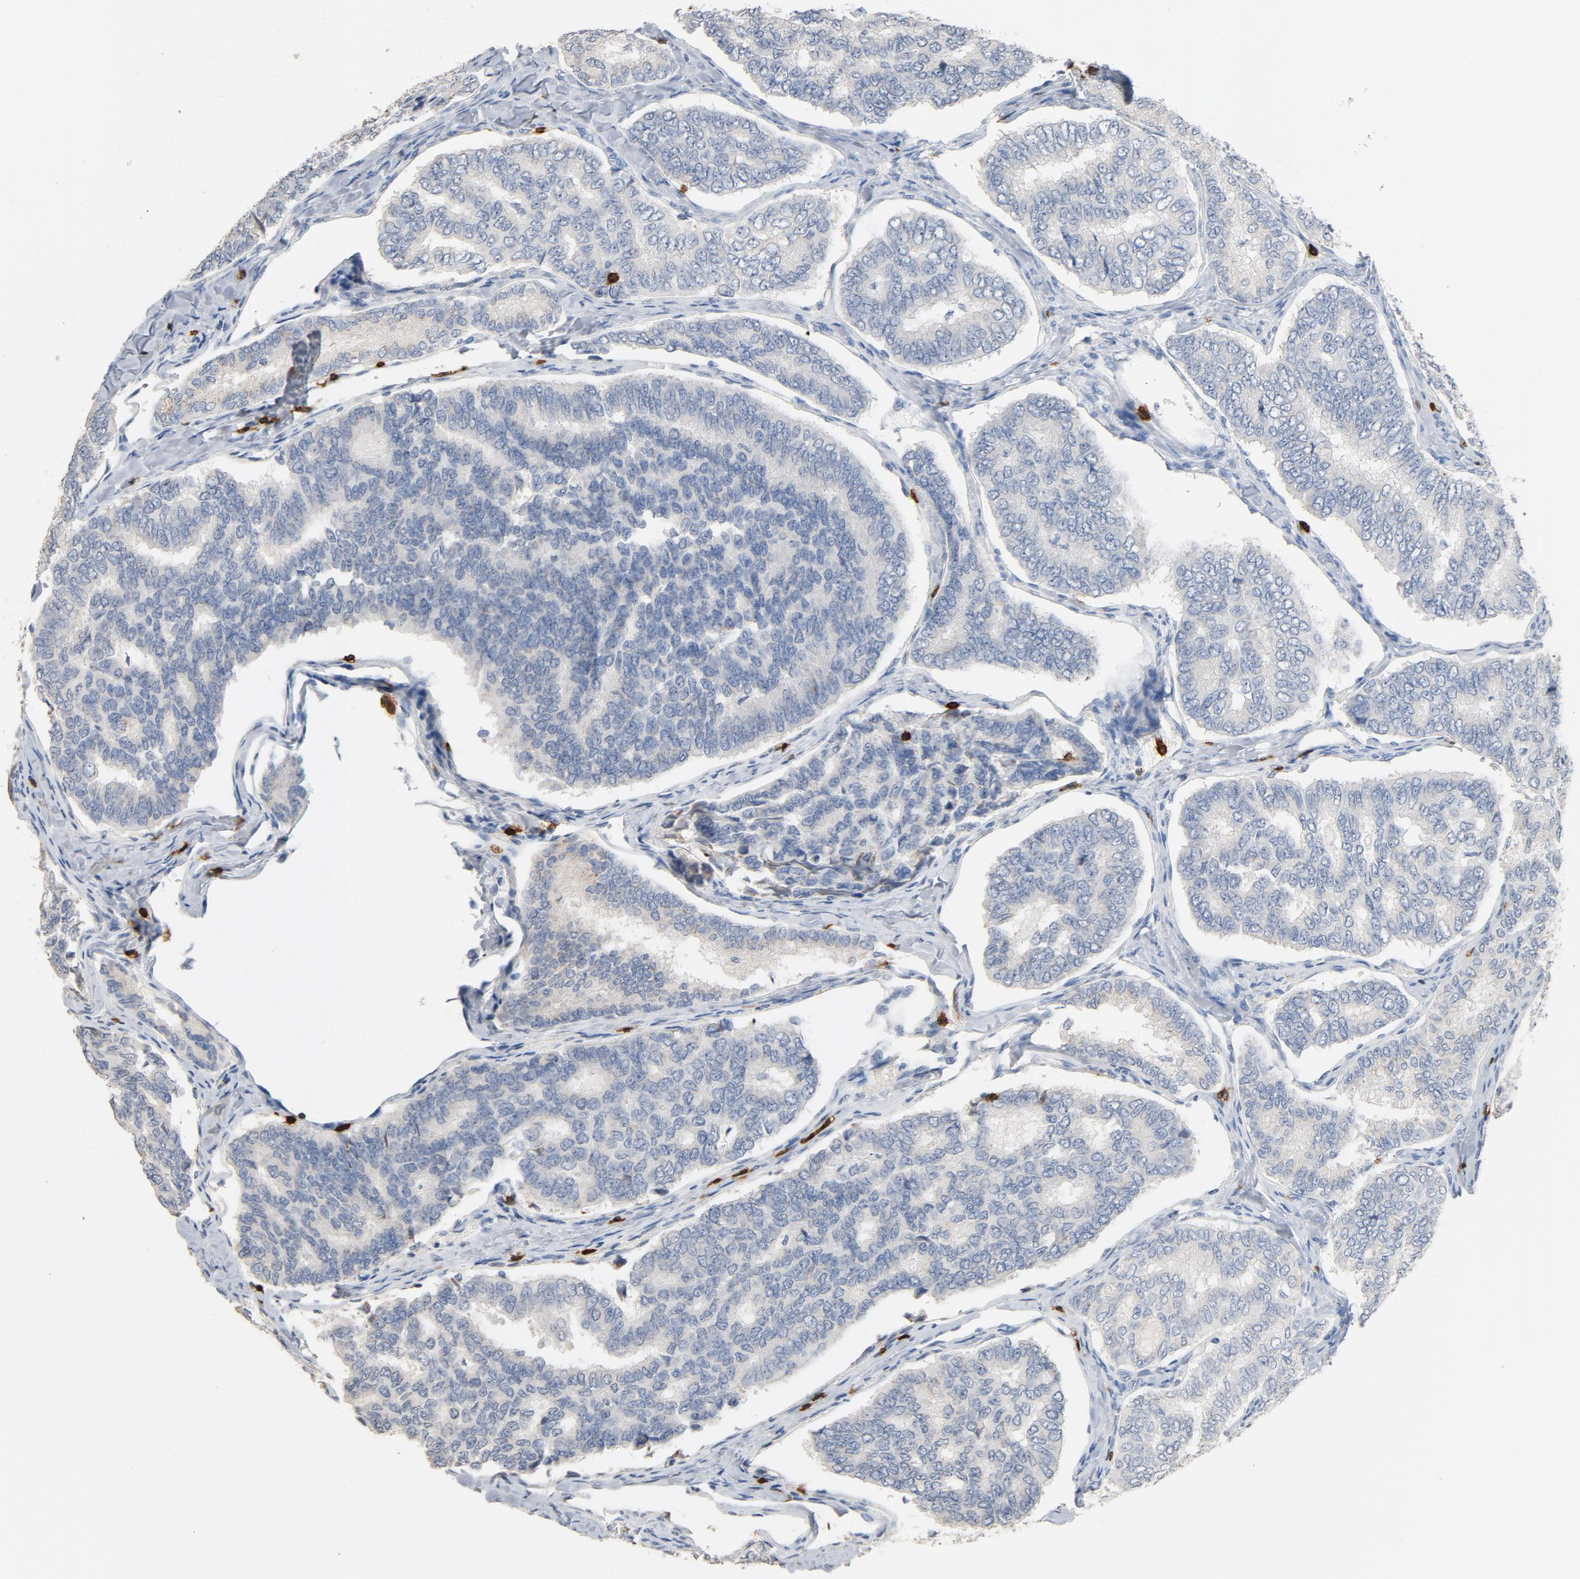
{"staining": {"intensity": "negative", "quantity": "none", "location": "none"}, "tissue": "thyroid cancer", "cell_type": "Tumor cells", "image_type": "cancer", "snomed": [{"axis": "morphology", "description": "Papillary adenocarcinoma, NOS"}, {"axis": "topography", "description": "Thyroid gland"}], "caption": "IHC of thyroid cancer (papillary adenocarcinoma) reveals no staining in tumor cells.", "gene": "CD247", "patient": {"sex": "female", "age": 35}}